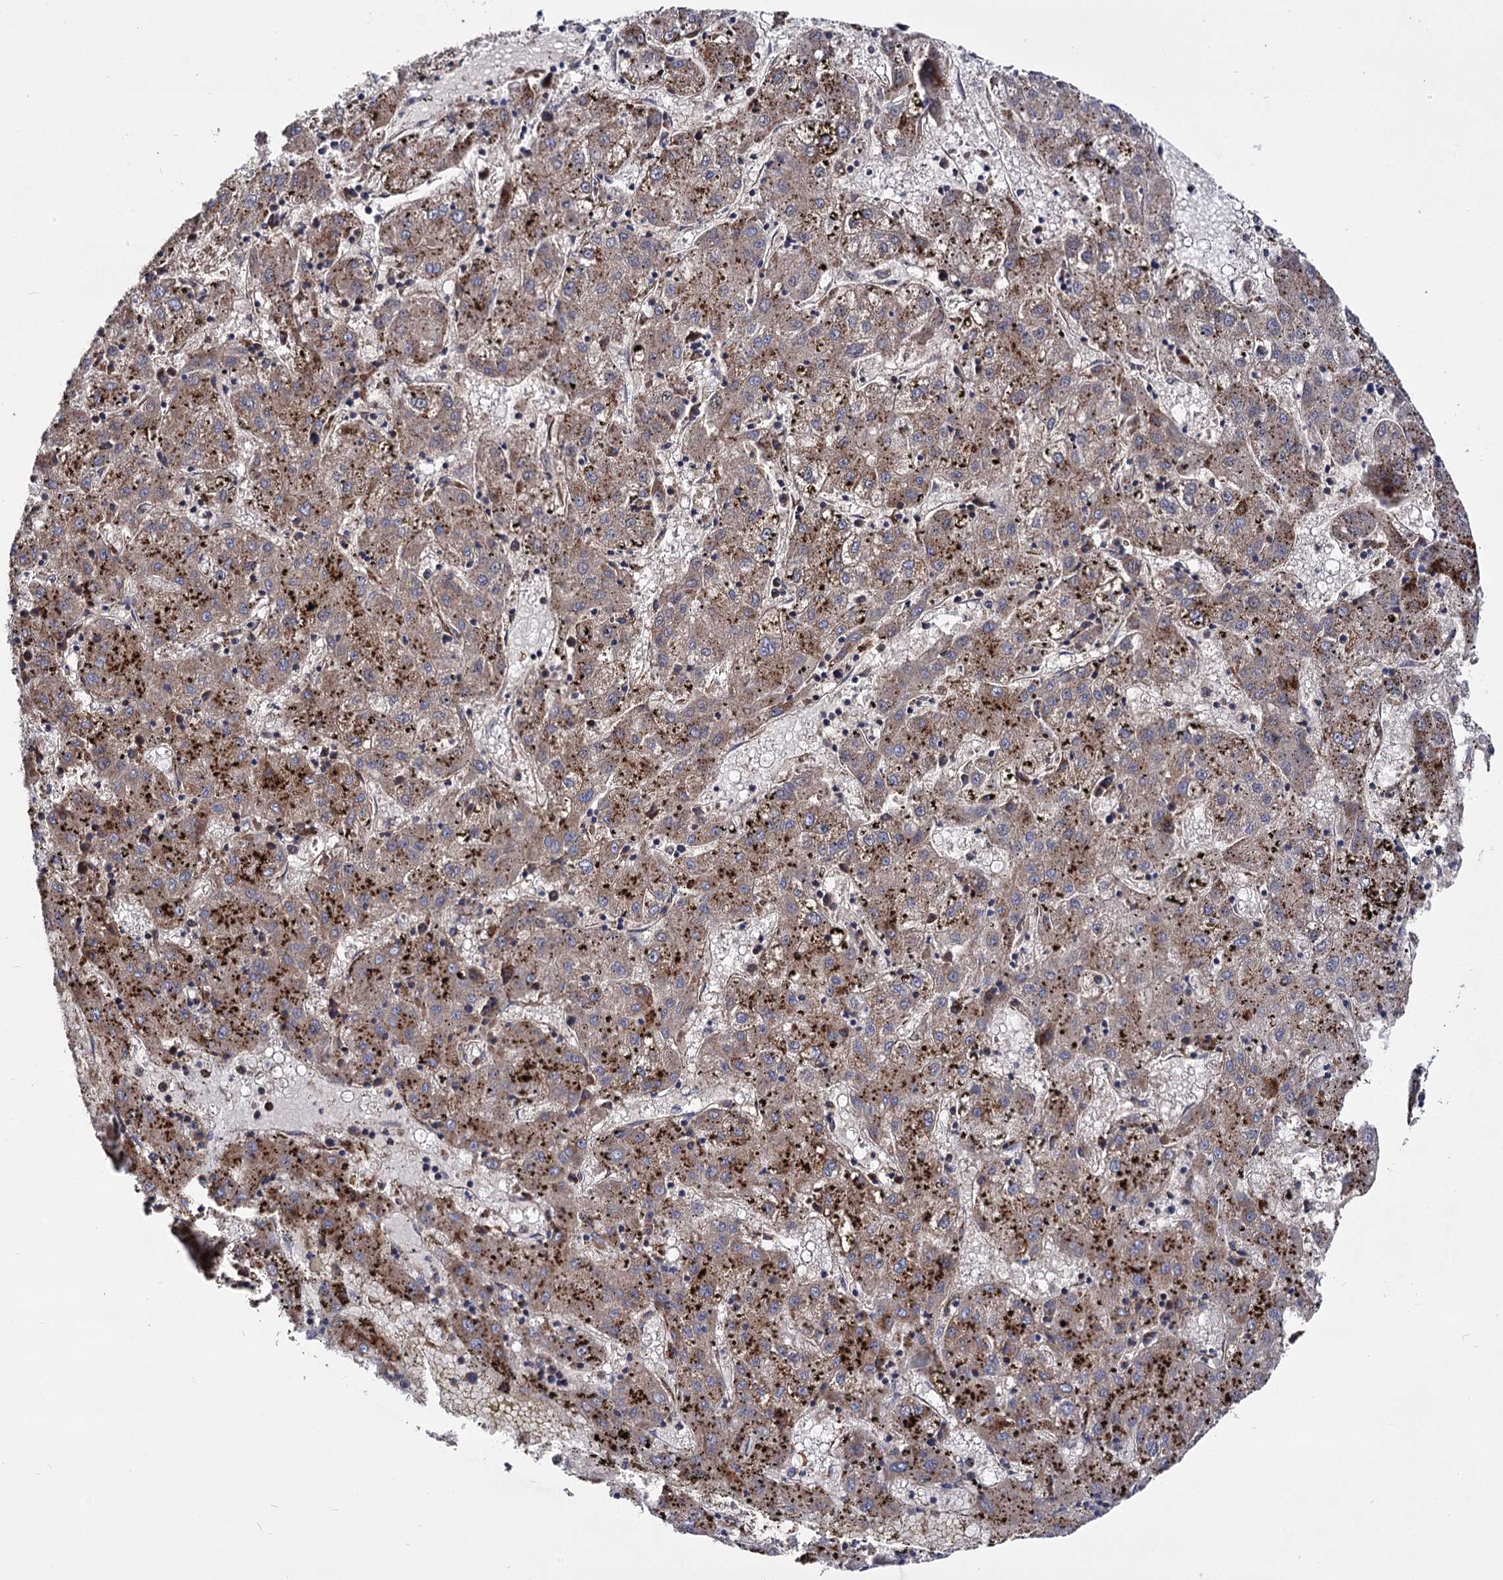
{"staining": {"intensity": "moderate", "quantity": ">75%", "location": "cytoplasmic/membranous"}, "tissue": "liver cancer", "cell_type": "Tumor cells", "image_type": "cancer", "snomed": [{"axis": "morphology", "description": "Carcinoma, Hepatocellular, NOS"}, {"axis": "topography", "description": "Liver"}], "caption": "Protein analysis of liver cancer tissue demonstrates moderate cytoplasmic/membranous expression in approximately >75% of tumor cells.", "gene": "IQCH", "patient": {"sex": "male", "age": 72}}